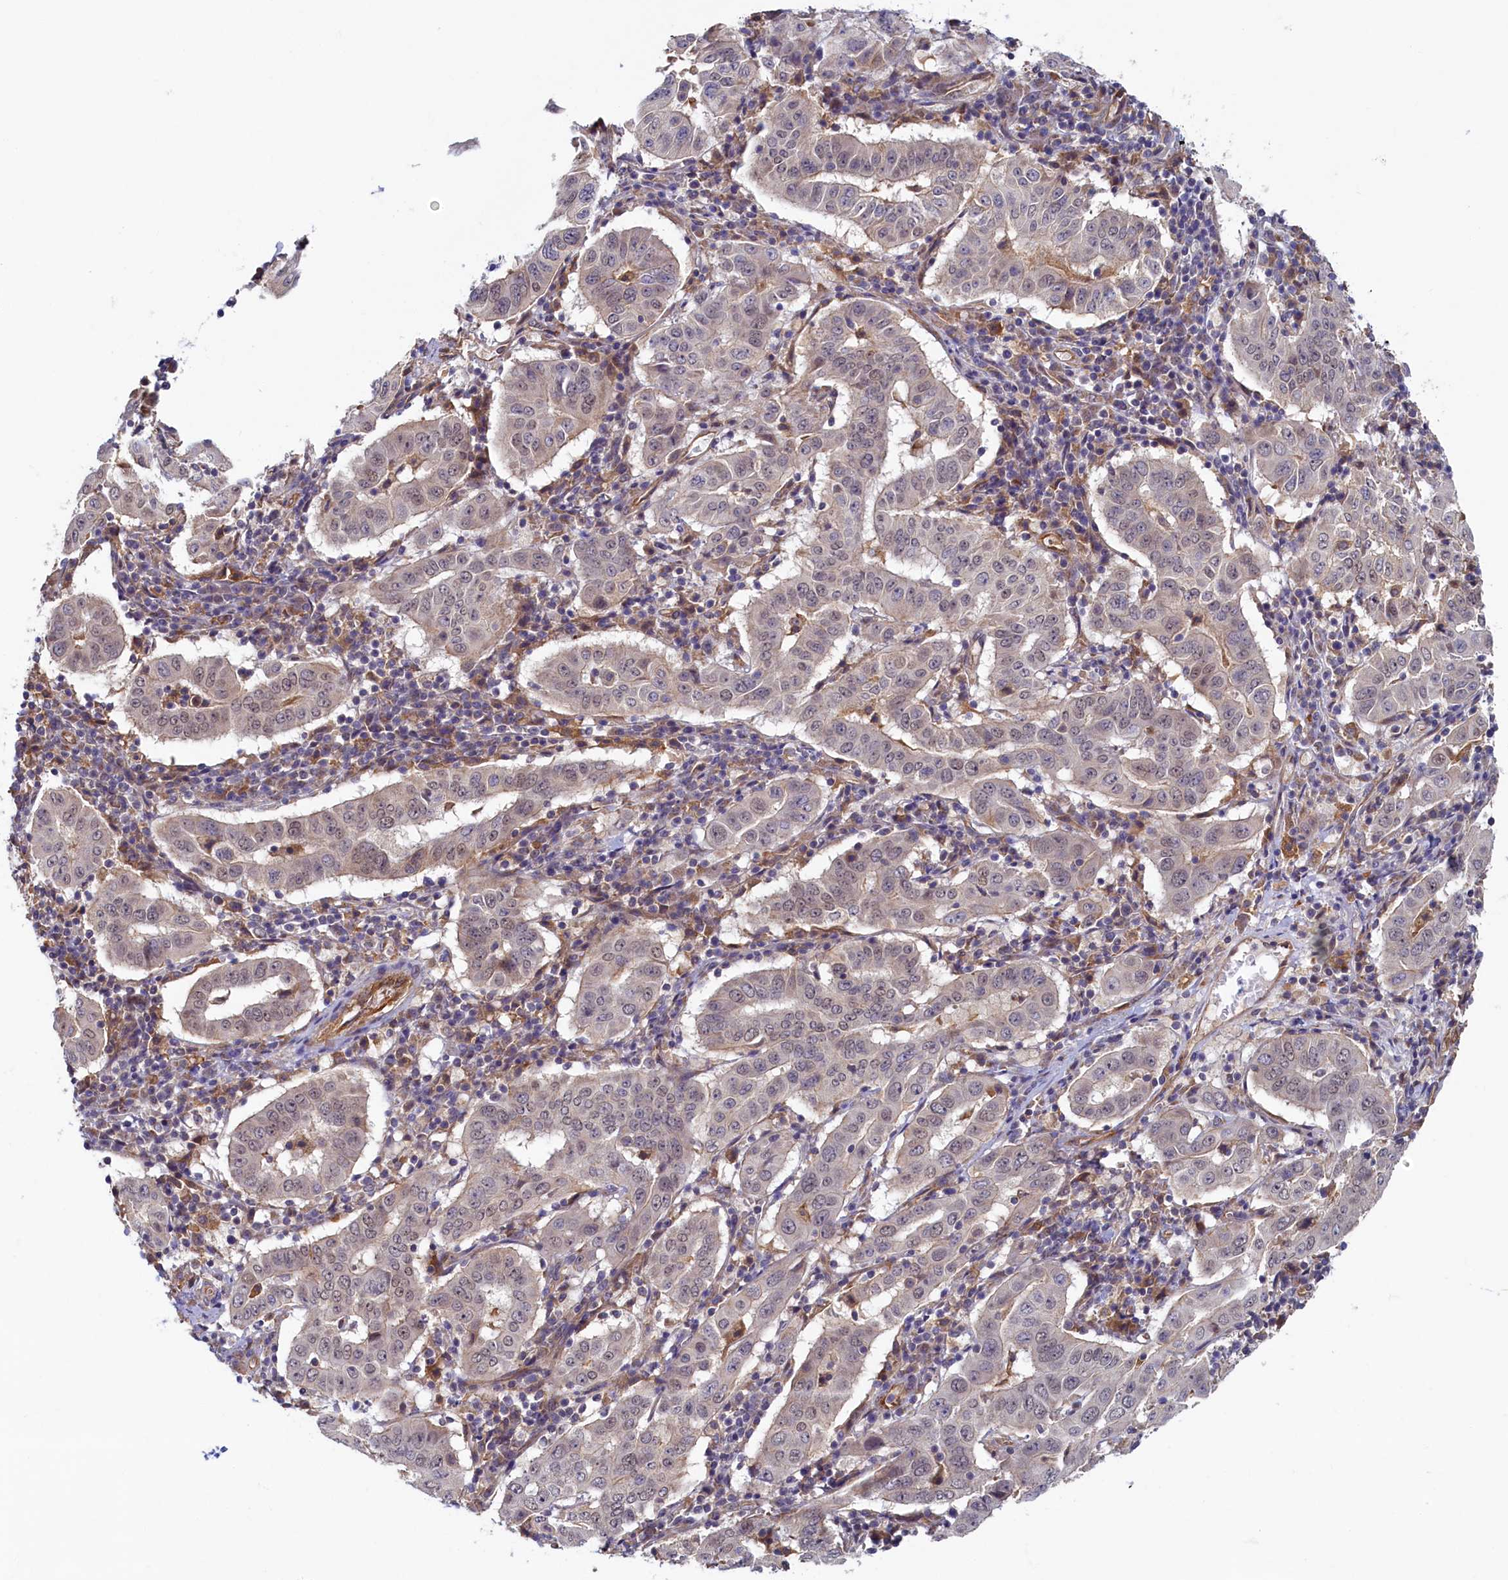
{"staining": {"intensity": "weak", "quantity": "<25%", "location": "nuclear"}, "tissue": "pancreatic cancer", "cell_type": "Tumor cells", "image_type": "cancer", "snomed": [{"axis": "morphology", "description": "Adenocarcinoma, NOS"}, {"axis": "topography", "description": "Pancreas"}], "caption": "There is no significant positivity in tumor cells of pancreatic cancer (adenocarcinoma).", "gene": "STX12", "patient": {"sex": "male", "age": 63}}